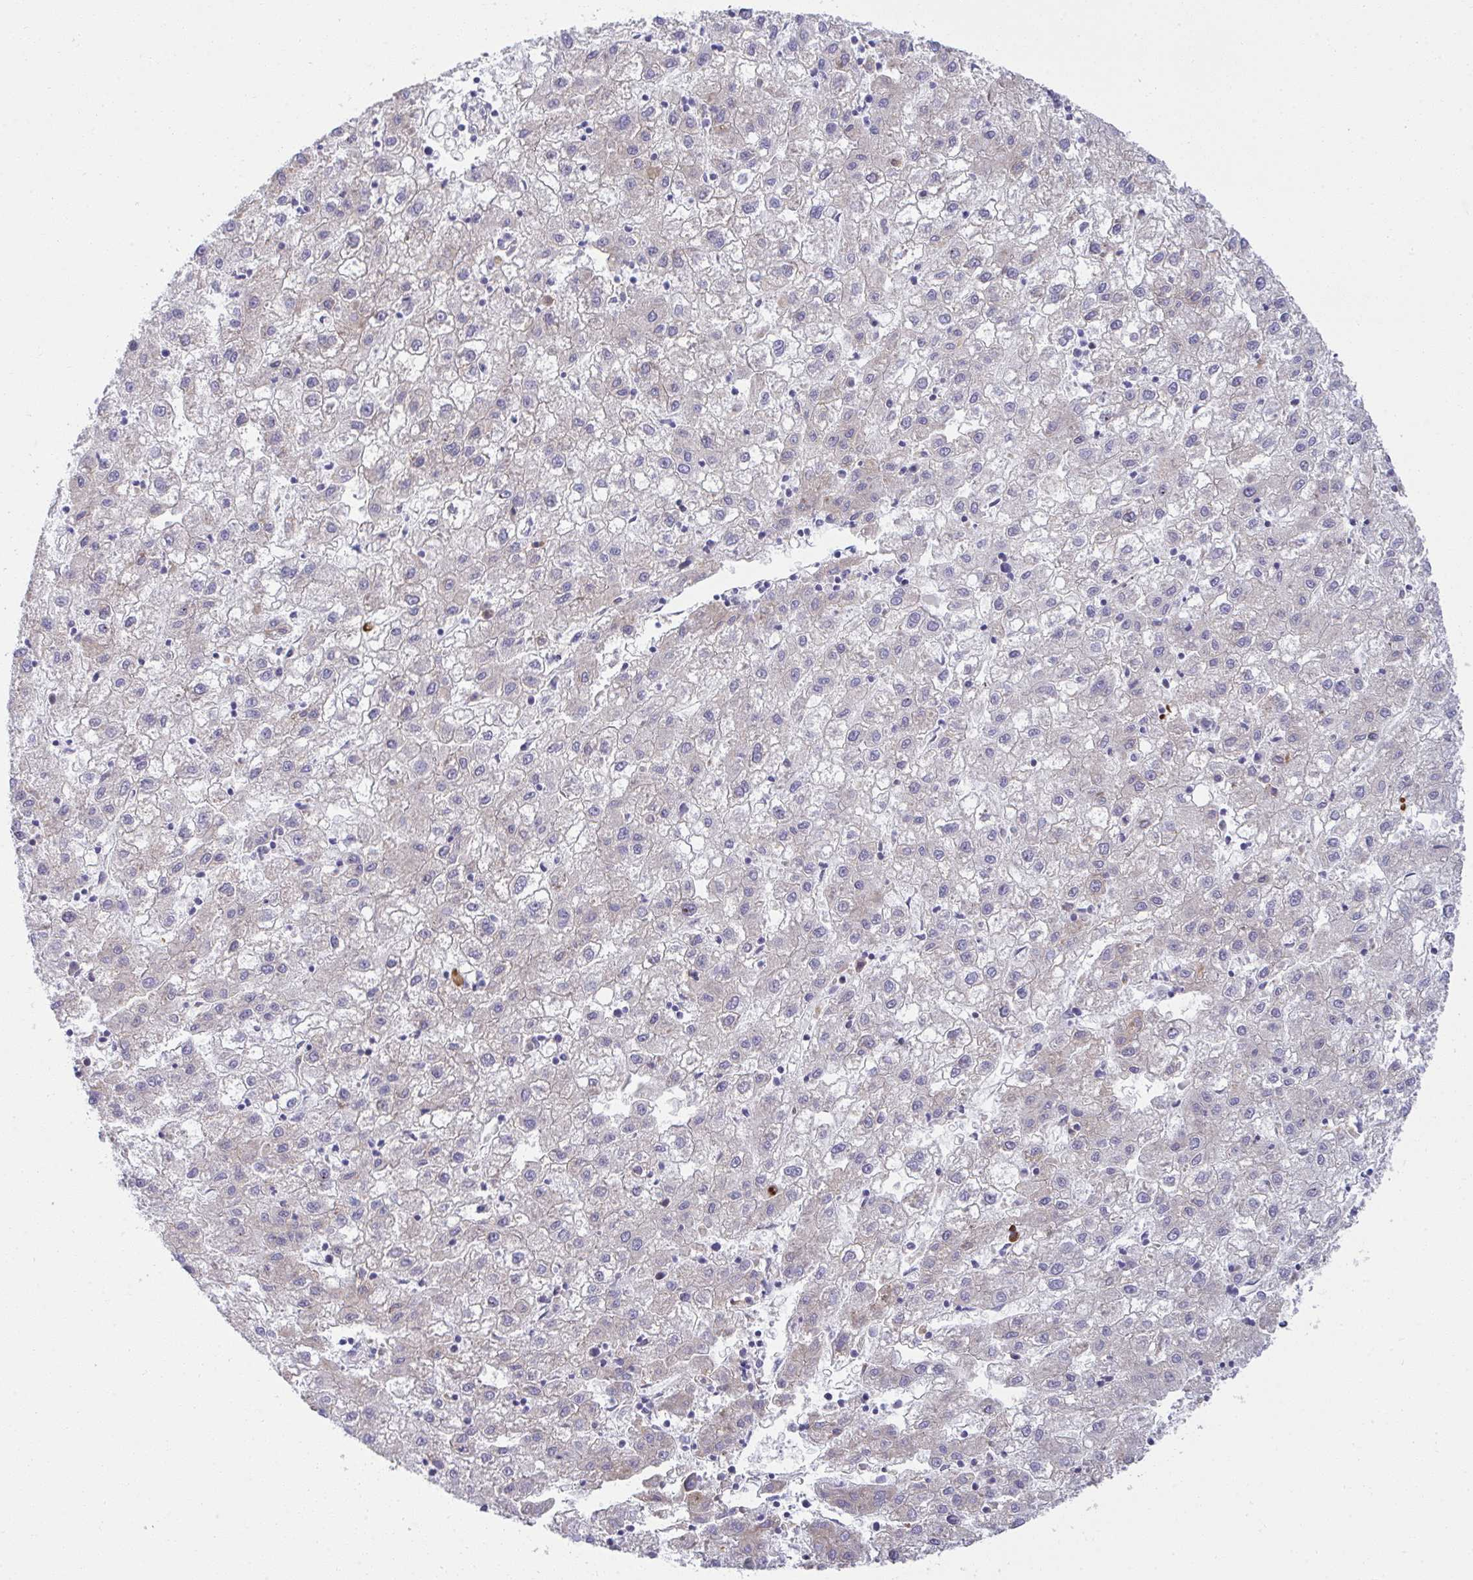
{"staining": {"intensity": "negative", "quantity": "none", "location": "none"}, "tissue": "liver cancer", "cell_type": "Tumor cells", "image_type": "cancer", "snomed": [{"axis": "morphology", "description": "Carcinoma, Hepatocellular, NOS"}, {"axis": "topography", "description": "Liver"}], "caption": "DAB immunohistochemical staining of human liver cancer (hepatocellular carcinoma) displays no significant expression in tumor cells.", "gene": "FASLG", "patient": {"sex": "male", "age": 72}}